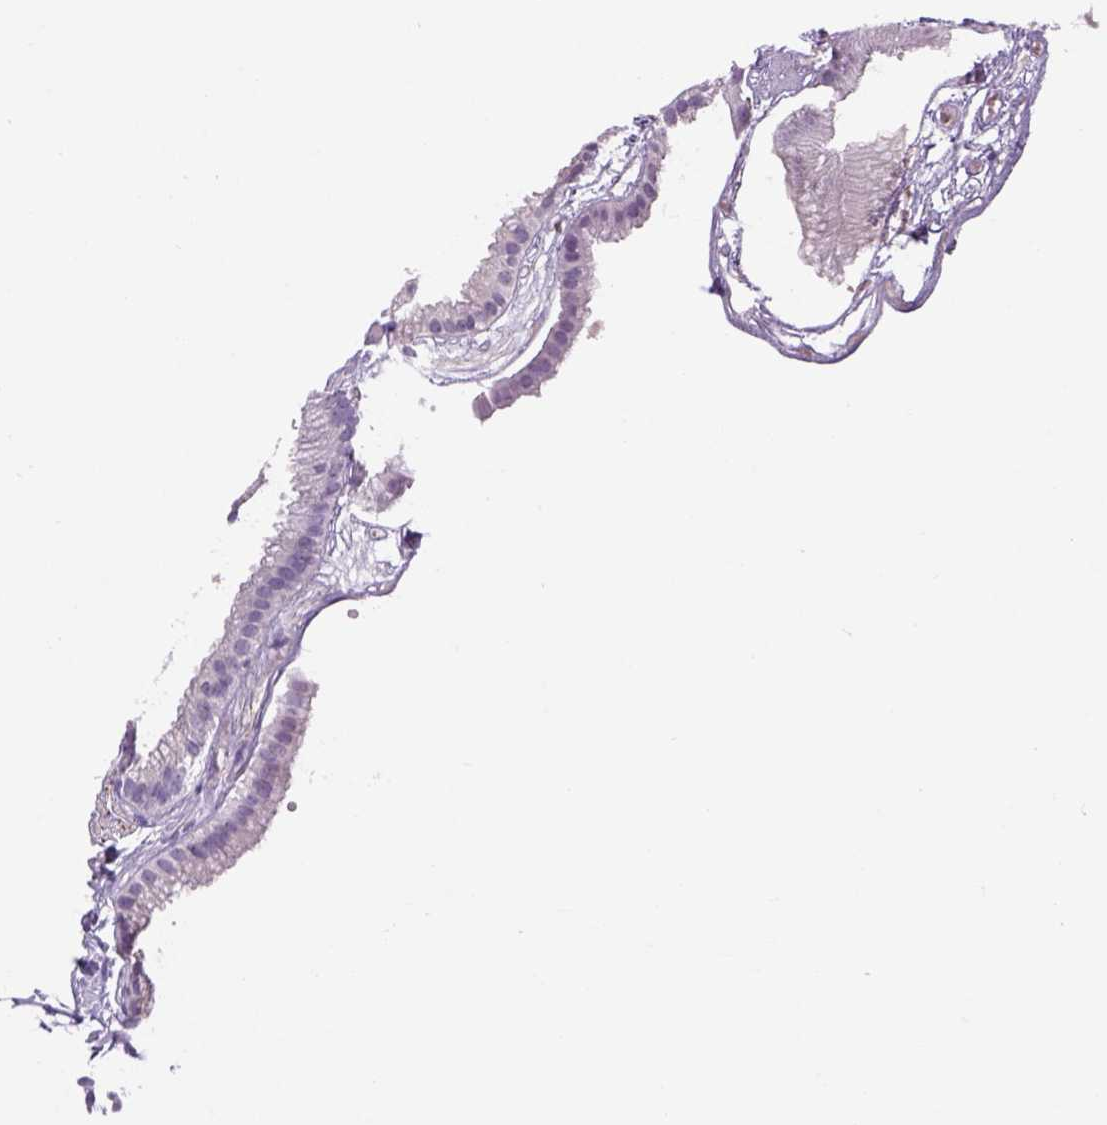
{"staining": {"intensity": "negative", "quantity": "none", "location": "none"}, "tissue": "gallbladder", "cell_type": "Glandular cells", "image_type": "normal", "snomed": [{"axis": "morphology", "description": "Normal tissue, NOS"}, {"axis": "topography", "description": "Gallbladder"}], "caption": "Glandular cells show no significant expression in normal gallbladder. The staining was performed using DAB (3,3'-diaminobenzidine) to visualize the protein expression in brown, while the nuclei were stained in blue with hematoxylin (Magnification: 20x).", "gene": "DBH", "patient": {"sex": "female", "age": 45}}